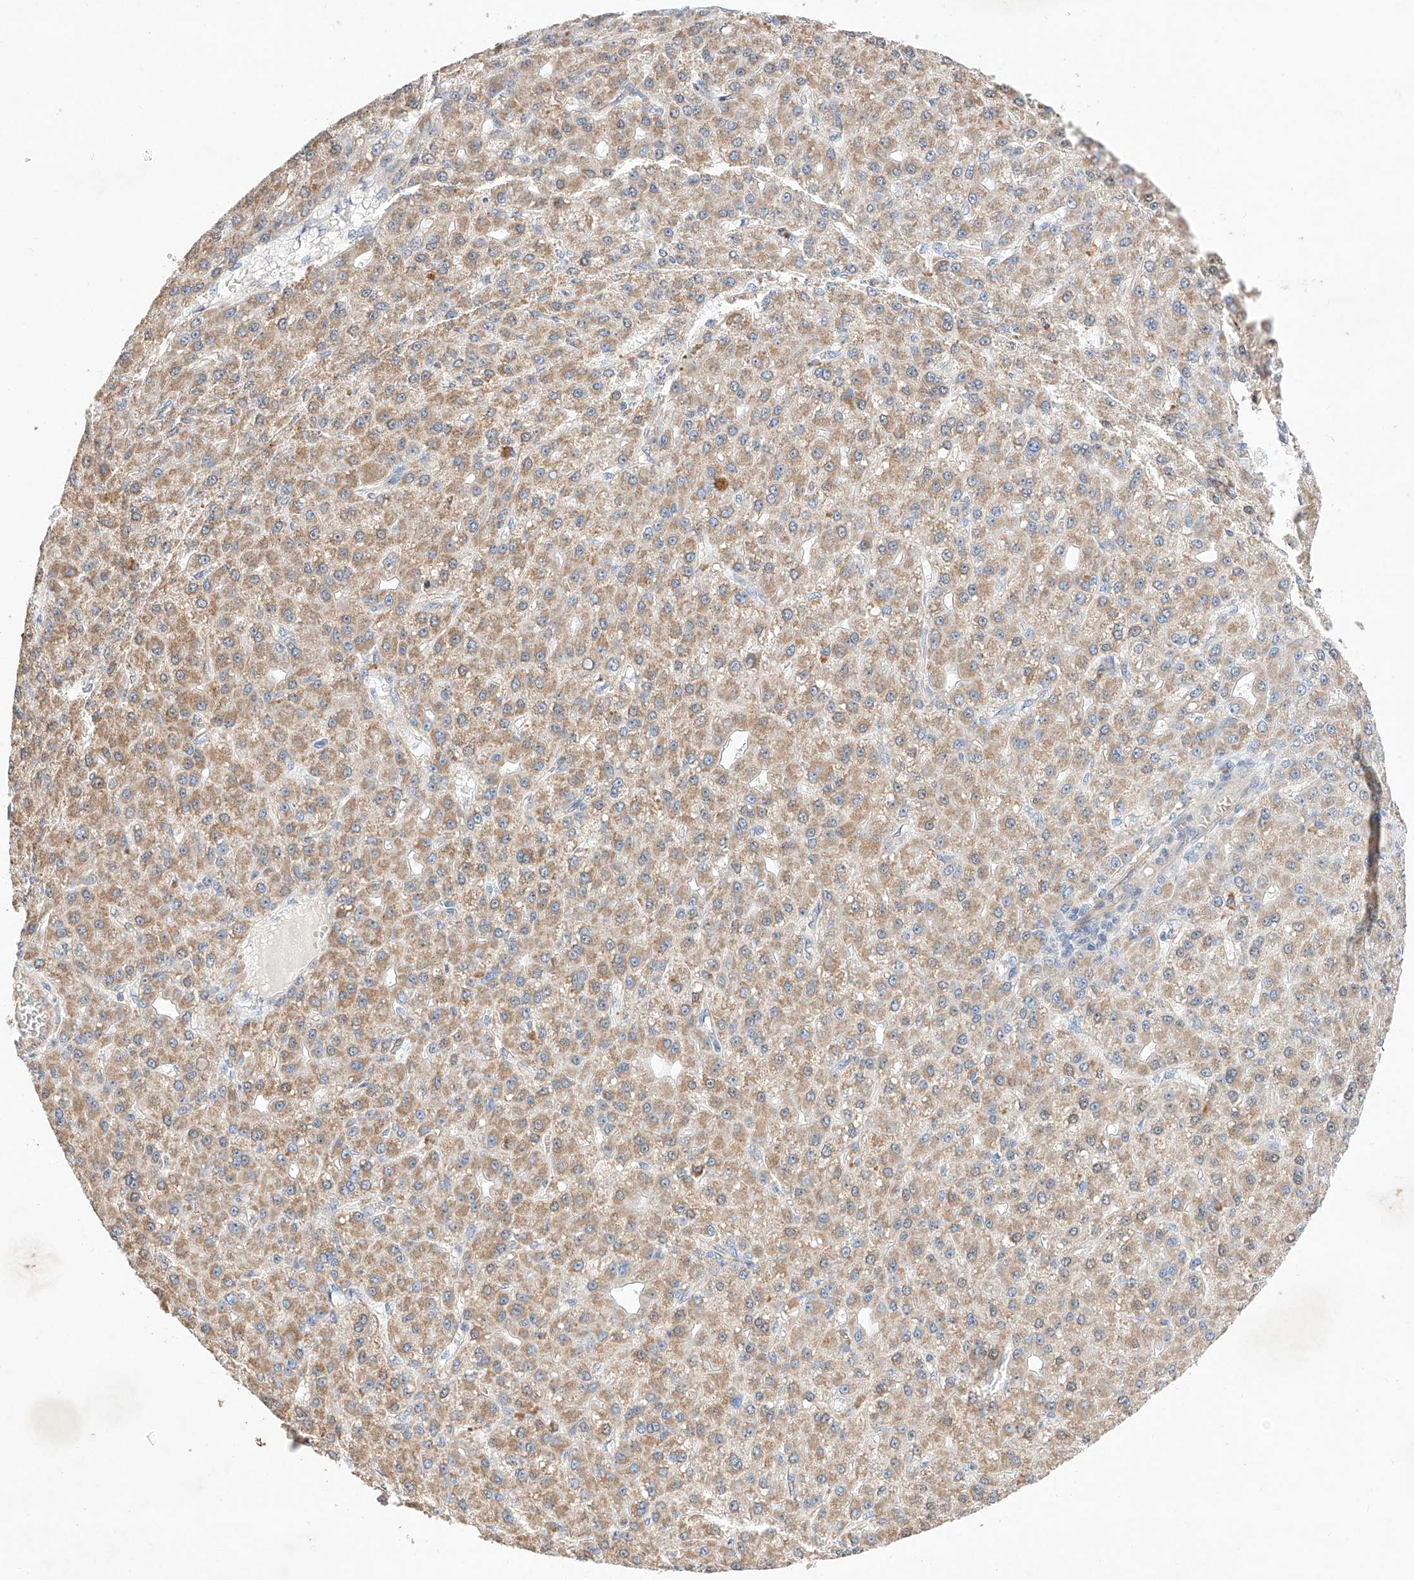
{"staining": {"intensity": "moderate", "quantity": ">75%", "location": "cytoplasmic/membranous"}, "tissue": "liver cancer", "cell_type": "Tumor cells", "image_type": "cancer", "snomed": [{"axis": "morphology", "description": "Carcinoma, Hepatocellular, NOS"}, {"axis": "topography", "description": "Liver"}], "caption": "Liver hepatocellular carcinoma stained for a protein (brown) exhibits moderate cytoplasmic/membranous positive staining in about >75% of tumor cells.", "gene": "C6orf118", "patient": {"sex": "male", "age": 67}}